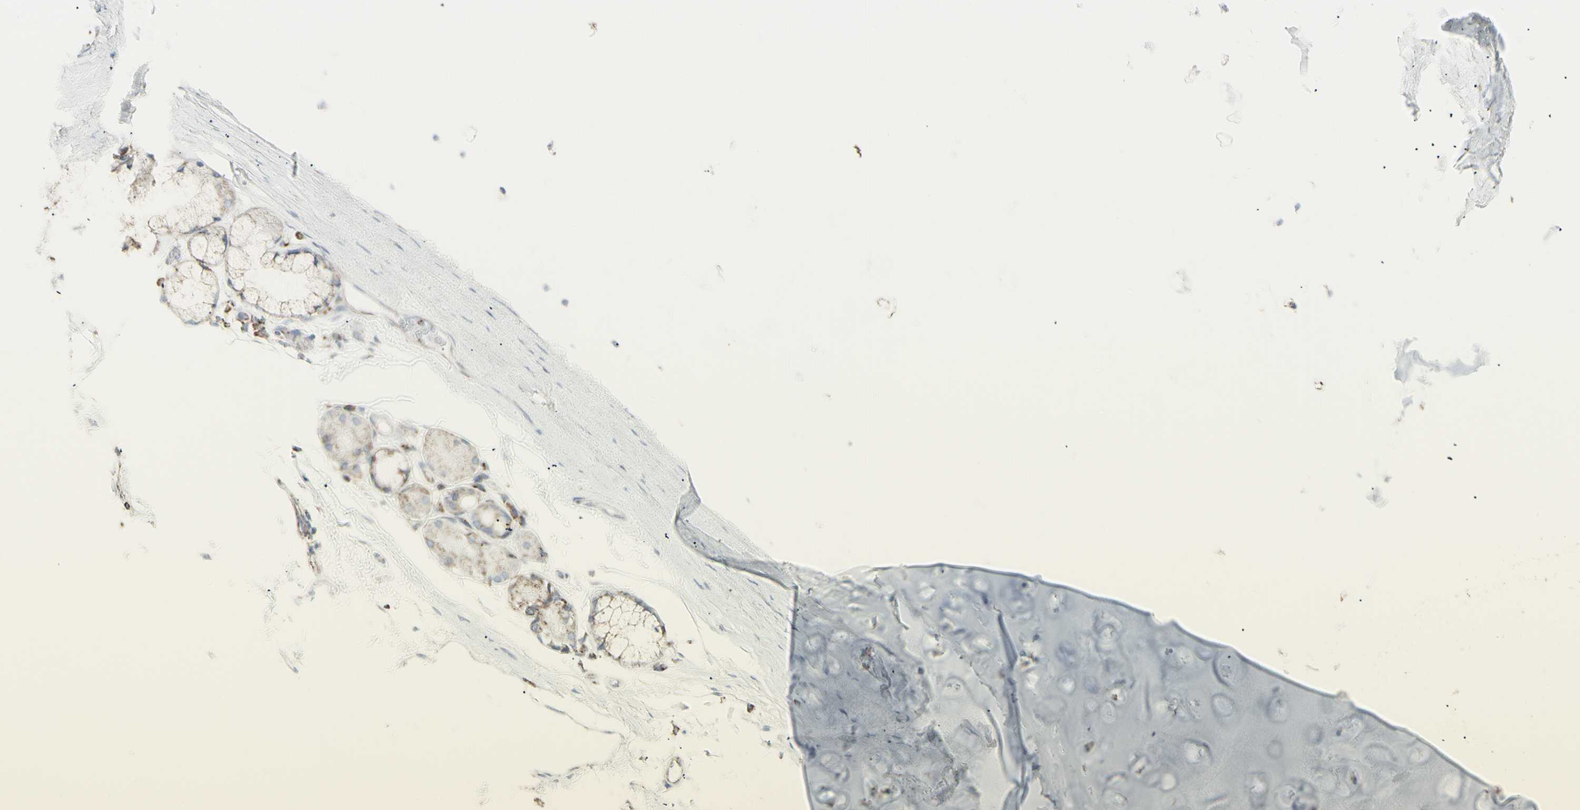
{"staining": {"intensity": "weak", "quantity": ">75%", "location": "cytoplasmic/membranous"}, "tissue": "adipose tissue", "cell_type": "Adipocytes", "image_type": "normal", "snomed": [{"axis": "morphology", "description": "Normal tissue, NOS"}, {"axis": "topography", "description": "Bronchus"}], "caption": "The photomicrograph displays immunohistochemical staining of unremarkable adipose tissue. There is weak cytoplasmic/membranous staining is identified in about >75% of adipocytes.", "gene": "PLGRKT", "patient": {"sex": "female", "age": 73}}